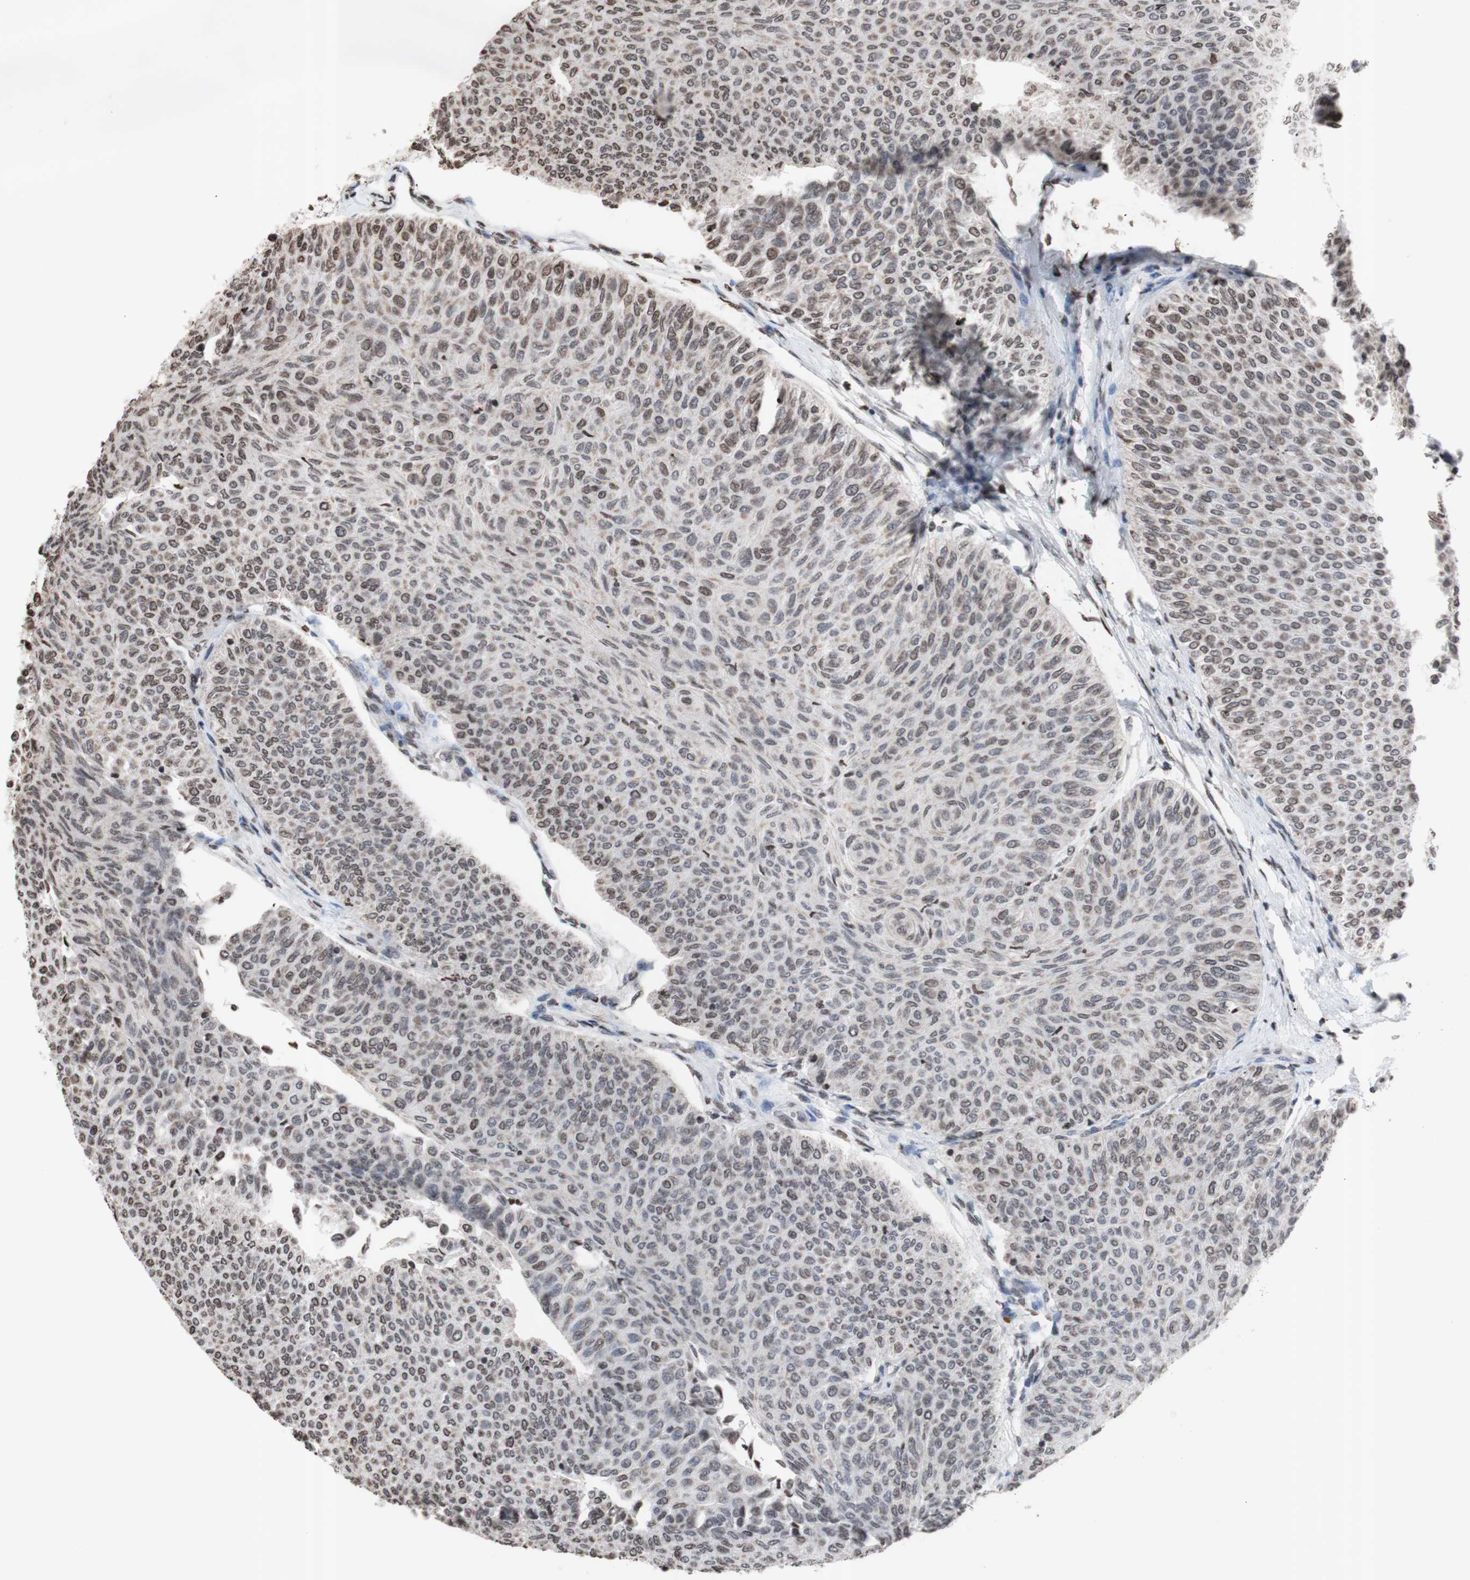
{"staining": {"intensity": "moderate", "quantity": "25%-75%", "location": "nuclear"}, "tissue": "urothelial cancer", "cell_type": "Tumor cells", "image_type": "cancer", "snomed": [{"axis": "morphology", "description": "Urothelial carcinoma, Low grade"}, {"axis": "topography", "description": "Urinary bladder"}], "caption": "Immunohistochemistry (IHC) of low-grade urothelial carcinoma displays medium levels of moderate nuclear staining in about 25%-75% of tumor cells.", "gene": "SNAI2", "patient": {"sex": "male", "age": 78}}